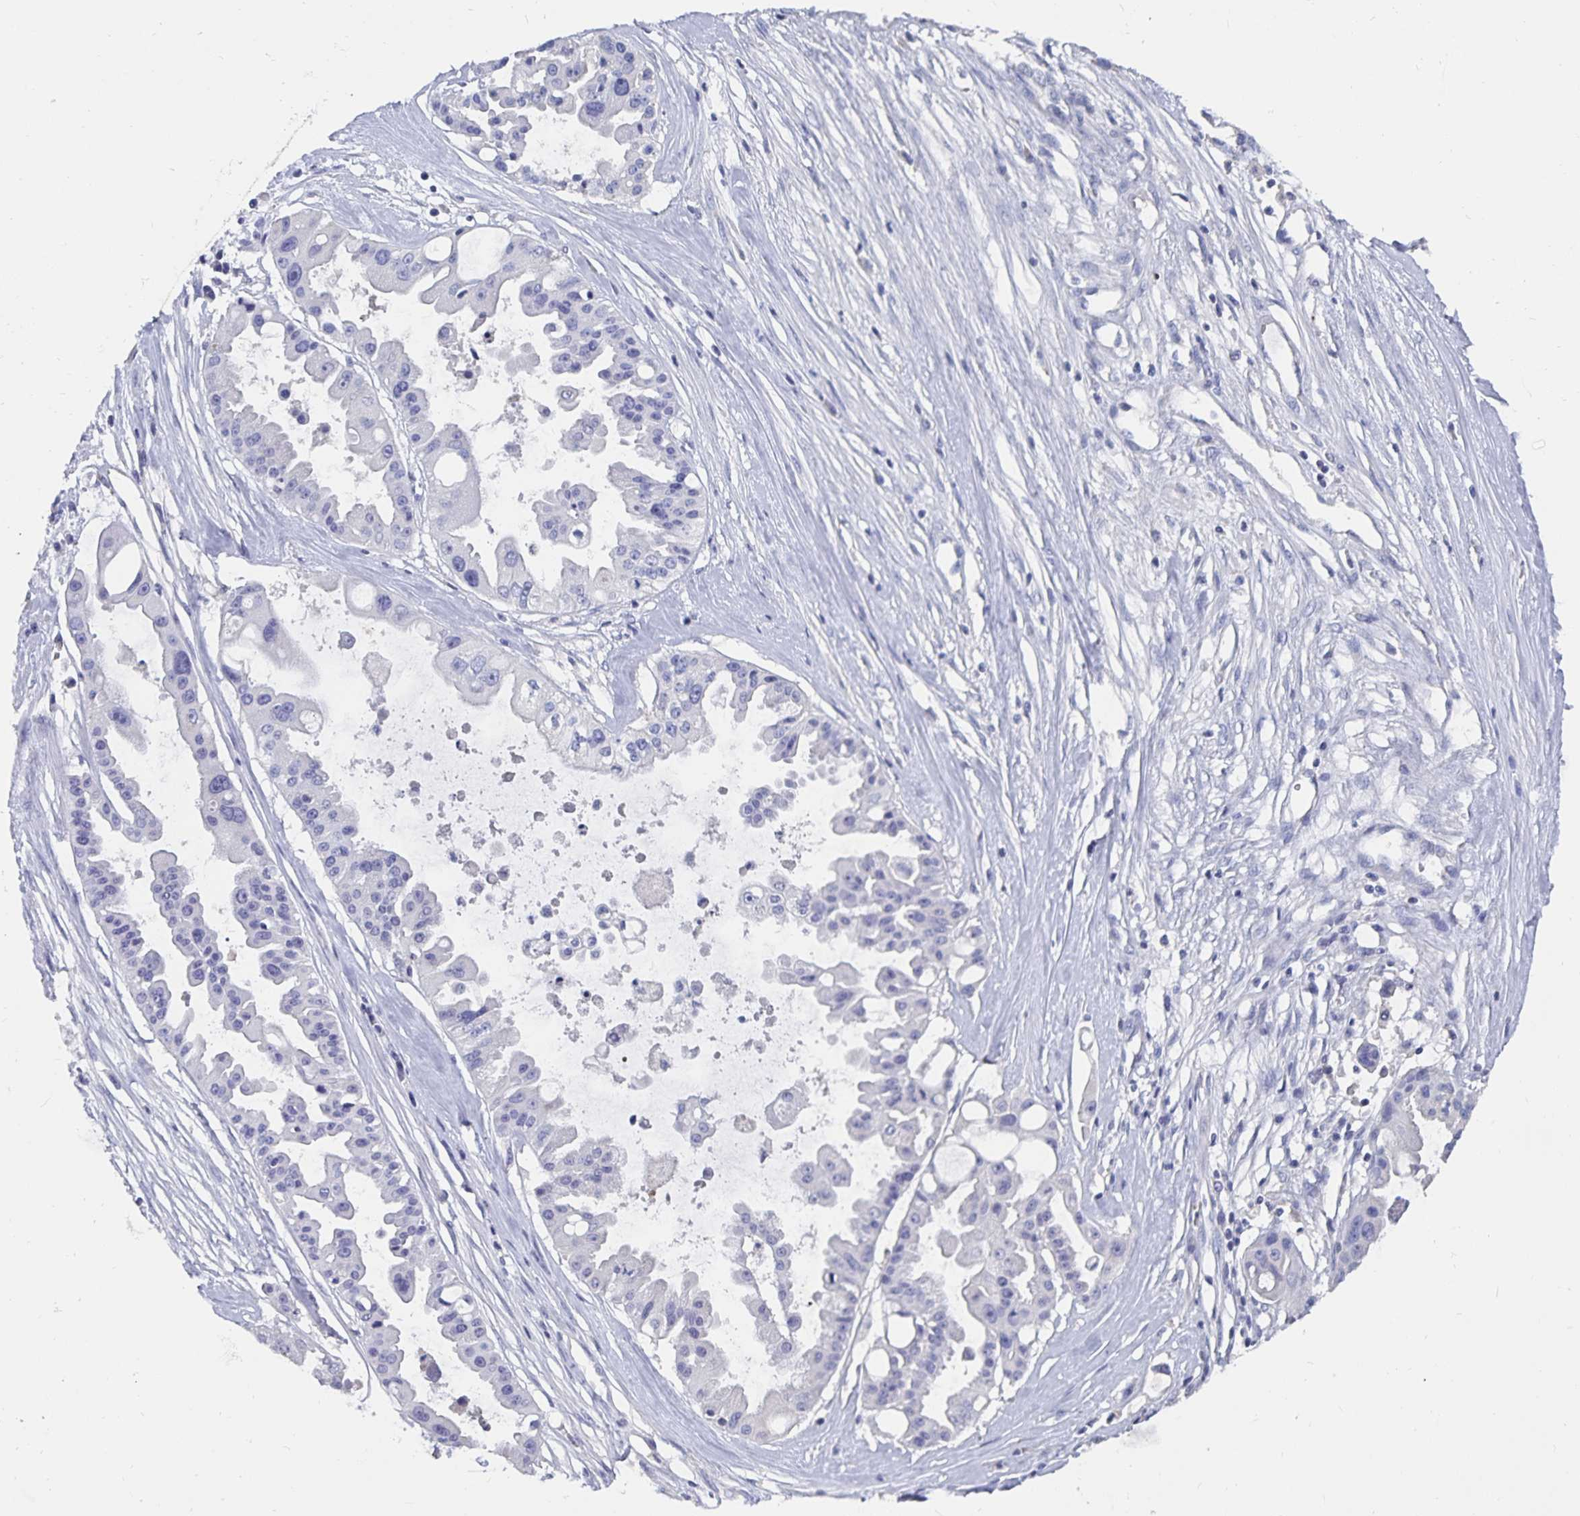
{"staining": {"intensity": "negative", "quantity": "none", "location": "none"}, "tissue": "ovarian cancer", "cell_type": "Tumor cells", "image_type": "cancer", "snomed": [{"axis": "morphology", "description": "Cystadenocarcinoma, serous, NOS"}, {"axis": "topography", "description": "Ovary"}], "caption": "Ovarian cancer (serous cystadenocarcinoma) stained for a protein using immunohistochemistry displays no expression tumor cells.", "gene": "CFAP69", "patient": {"sex": "female", "age": 56}}